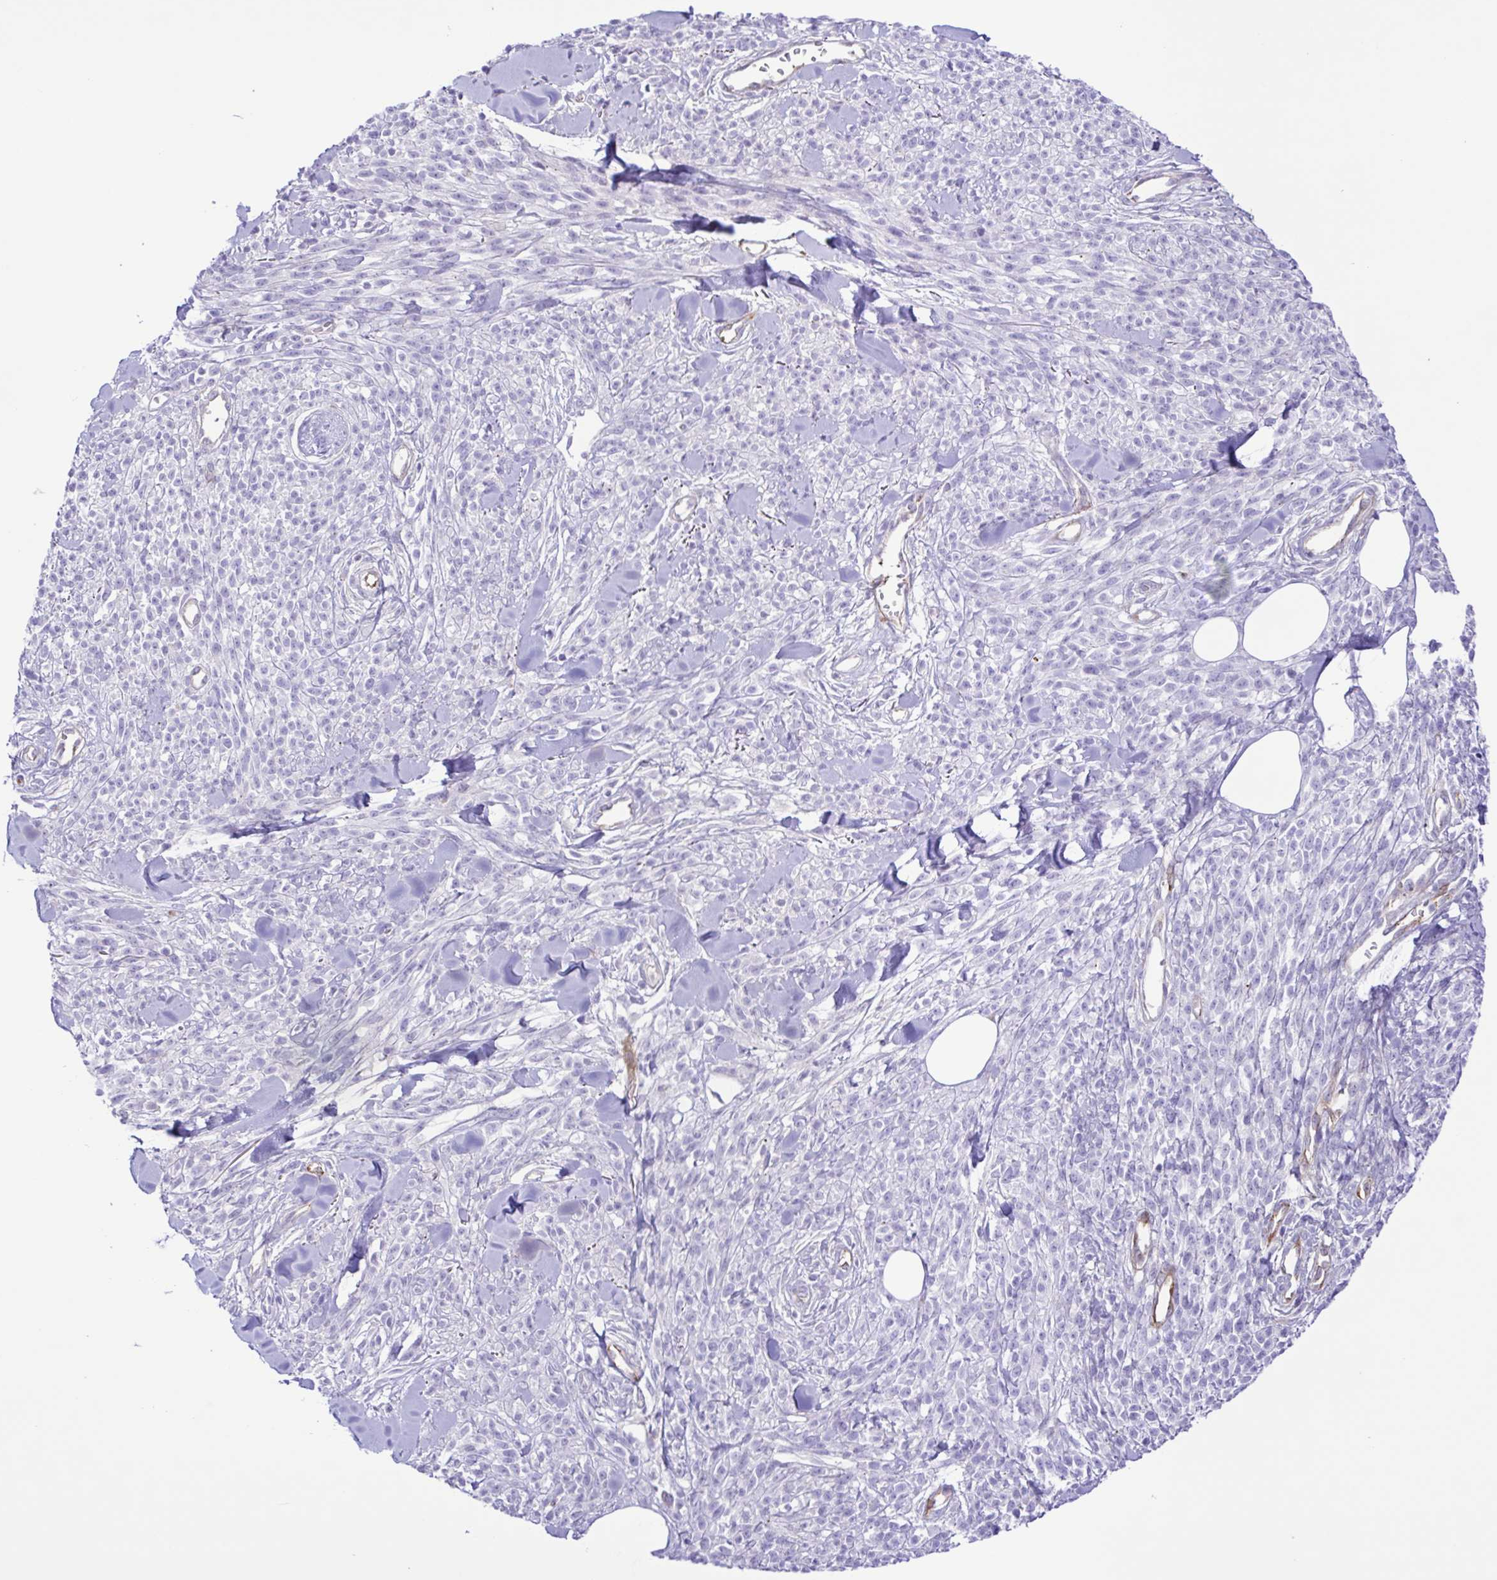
{"staining": {"intensity": "negative", "quantity": "none", "location": "none"}, "tissue": "melanoma", "cell_type": "Tumor cells", "image_type": "cancer", "snomed": [{"axis": "morphology", "description": "Malignant melanoma, NOS"}, {"axis": "topography", "description": "Skin"}, {"axis": "topography", "description": "Skin of trunk"}], "caption": "Malignant melanoma was stained to show a protein in brown. There is no significant expression in tumor cells.", "gene": "FLT1", "patient": {"sex": "male", "age": 74}}